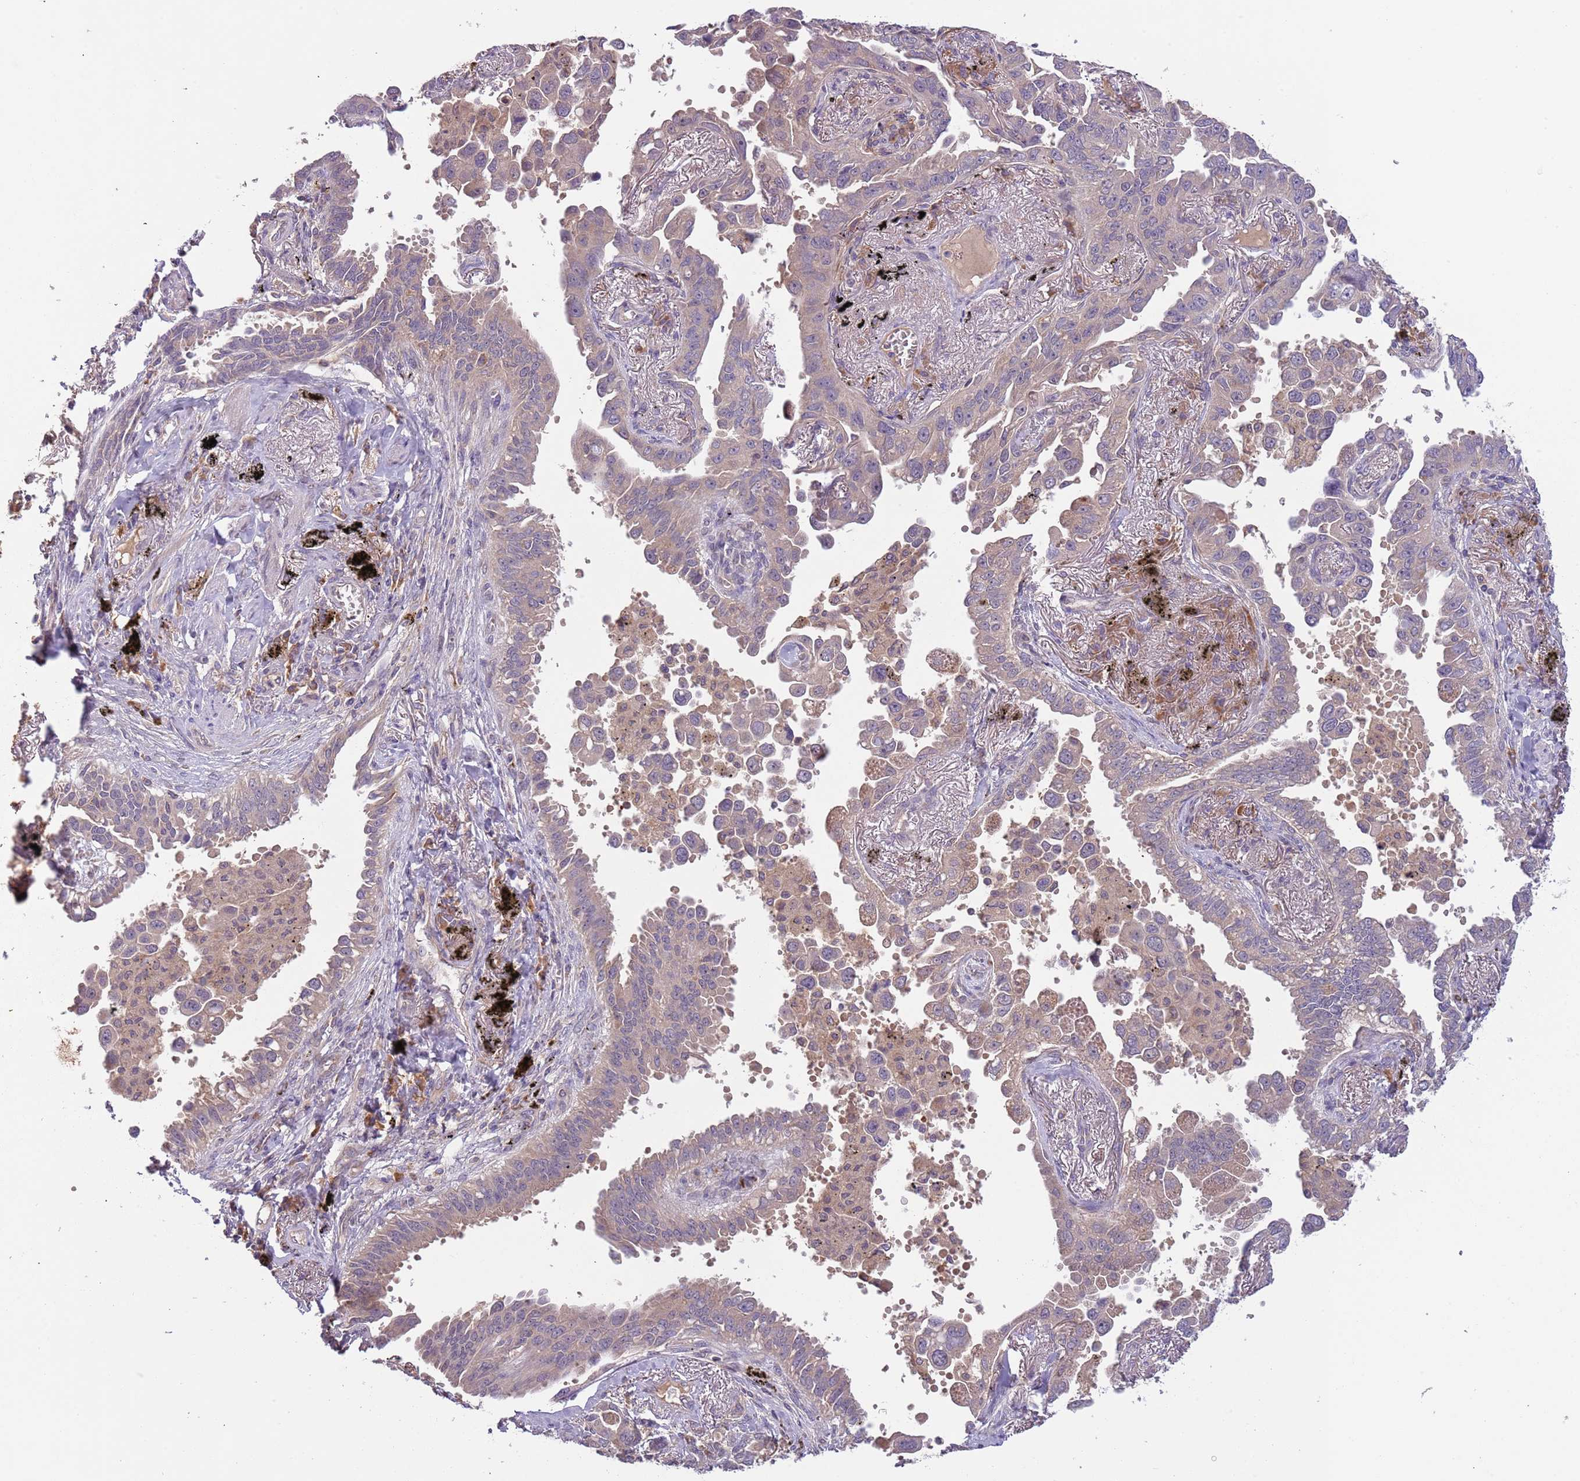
{"staining": {"intensity": "weak", "quantity": "25%-75%", "location": "cytoplasmic/membranous"}, "tissue": "lung cancer", "cell_type": "Tumor cells", "image_type": "cancer", "snomed": [{"axis": "morphology", "description": "Adenocarcinoma, NOS"}, {"axis": "topography", "description": "Lung"}], "caption": "Brown immunohistochemical staining in human lung adenocarcinoma exhibits weak cytoplasmic/membranous expression in approximately 25%-75% of tumor cells. (brown staining indicates protein expression, while blue staining denotes nuclei).", "gene": "FECH", "patient": {"sex": "male", "age": 67}}